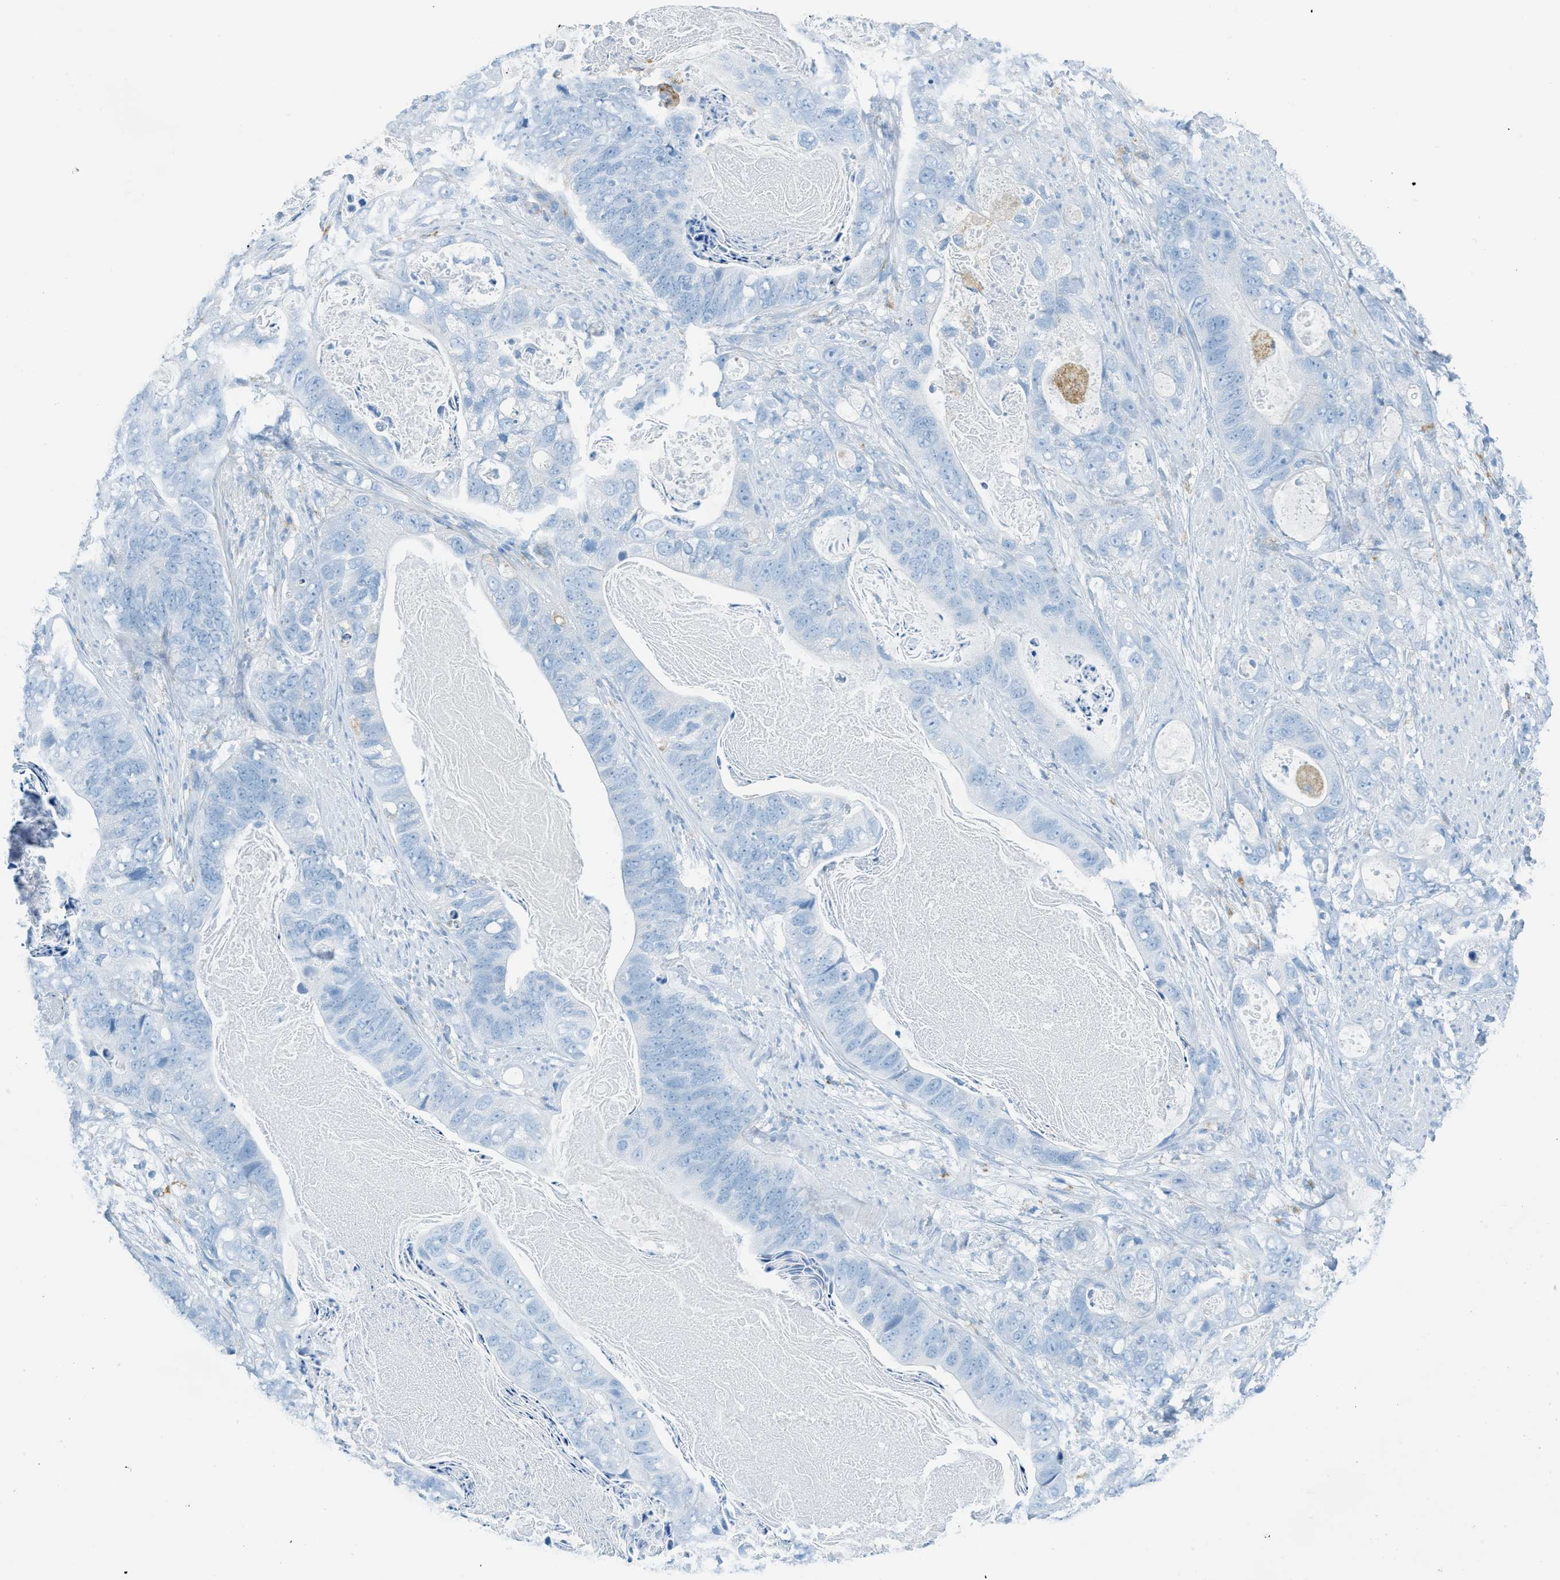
{"staining": {"intensity": "negative", "quantity": "none", "location": "none"}, "tissue": "stomach cancer", "cell_type": "Tumor cells", "image_type": "cancer", "snomed": [{"axis": "morphology", "description": "Adenocarcinoma, NOS"}, {"axis": "topography", "description": "Stomach"}], "caption": "Immunohistochemistry (IHC) micrograph of neoplastic tissue: human stomach cancer stained with DAB (3,3'-diaminobenzidine) reveals no significant protein staining in tumor cells.", "gene": "C21orf62", "patient": {"sex": "female", "age": 89}}